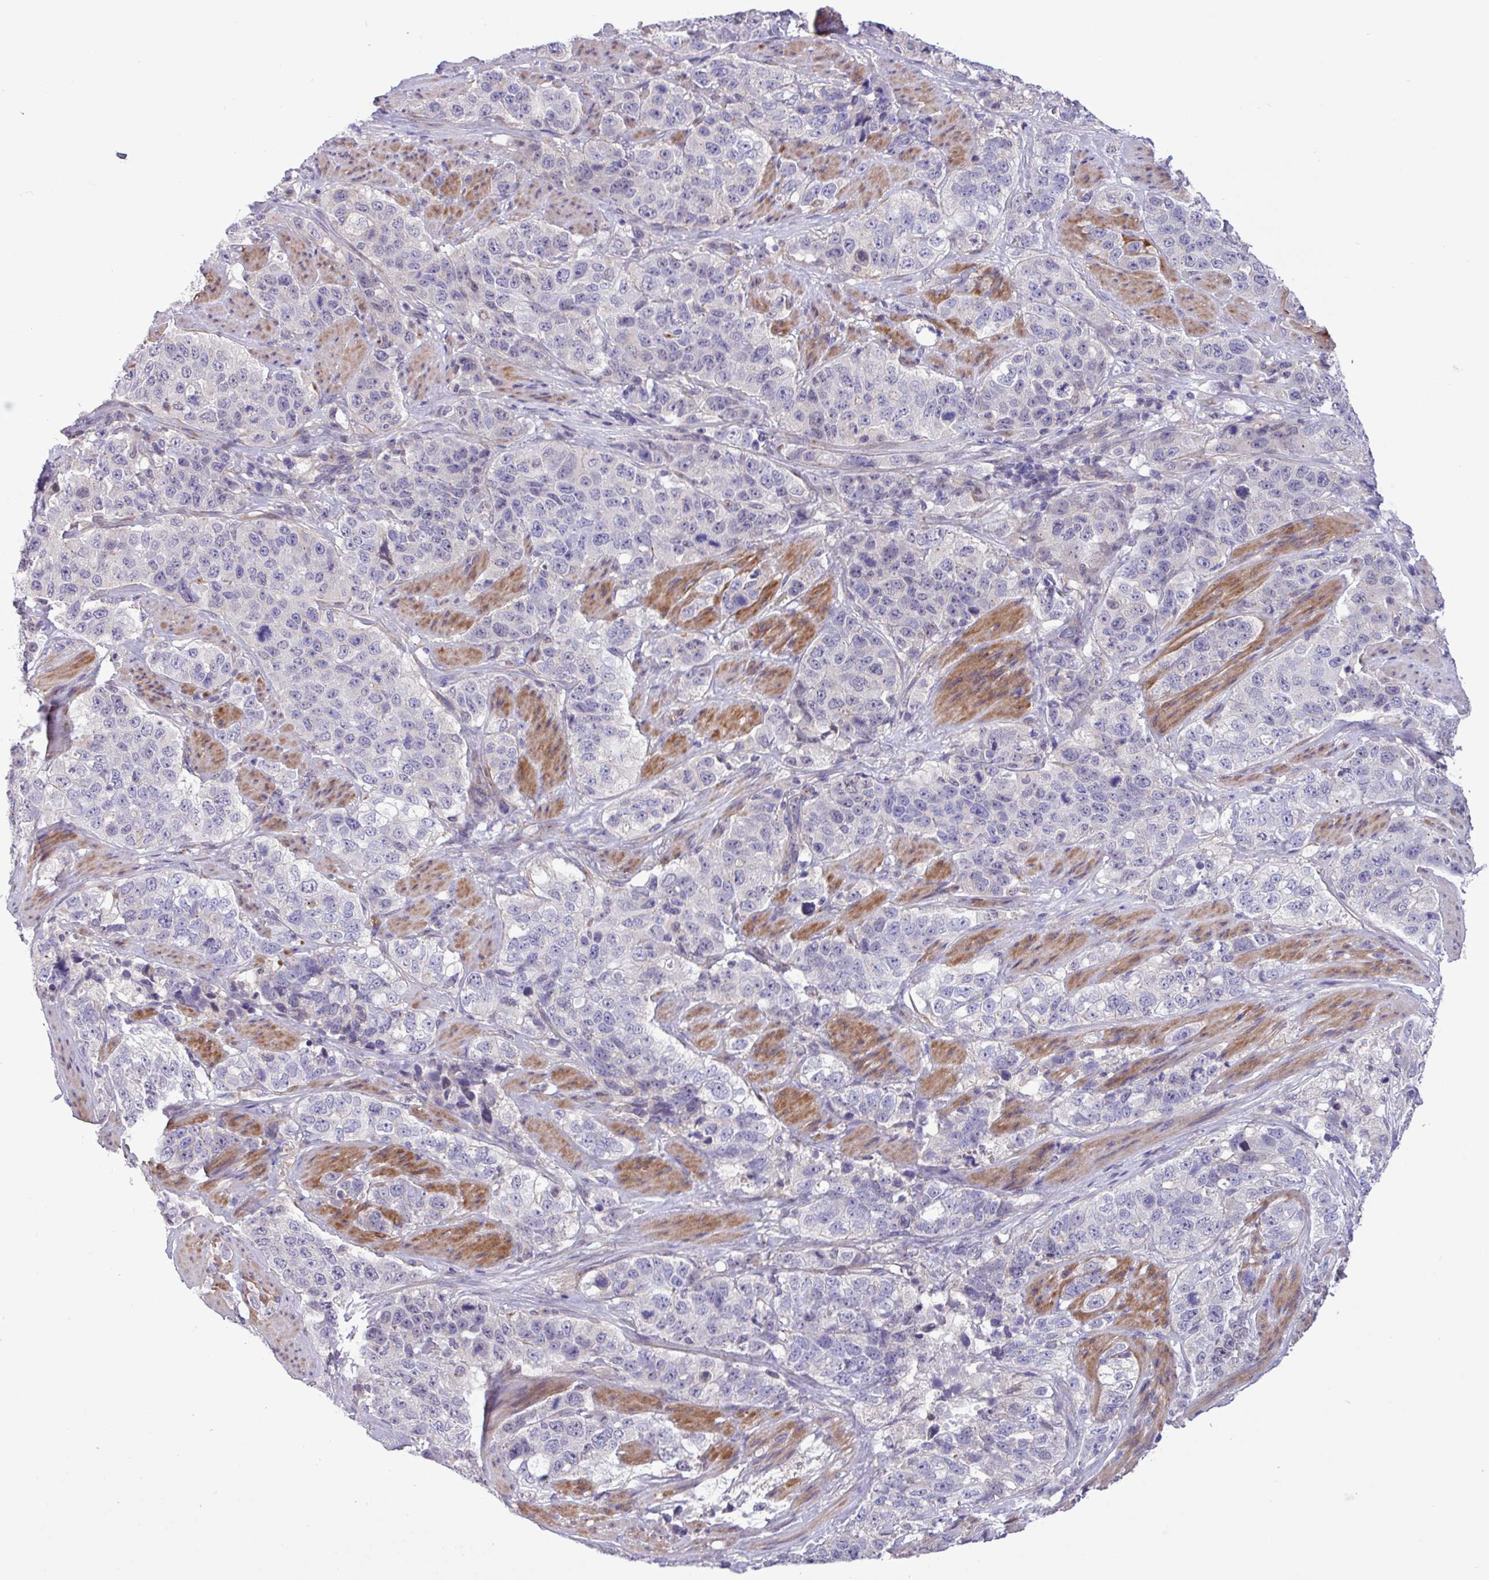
{"staining": {"intensity": "negative", "quantity": "none", "location": "none"}, "tissue": "stomach cancer", "cell_type": "Tumor cells", "image_type": "cancer", "snomed": [{"axis": "morphology", "description": "Adenocarcinoma, NOS"}, {"axis": "topography", "description": "Stomach"}], "caption": "The IHC micrograph has no significant positivity in tumor cells of stomach cancer (adenocarcinoma) tissue. The staining was performed using DAB to visualize the protein expression in brown, while the nuclei were stained in blue with hematoxylin (Magnification: 20x).", "gene": "SPINK8", "patient": {"sex": "male", "age": 48}}